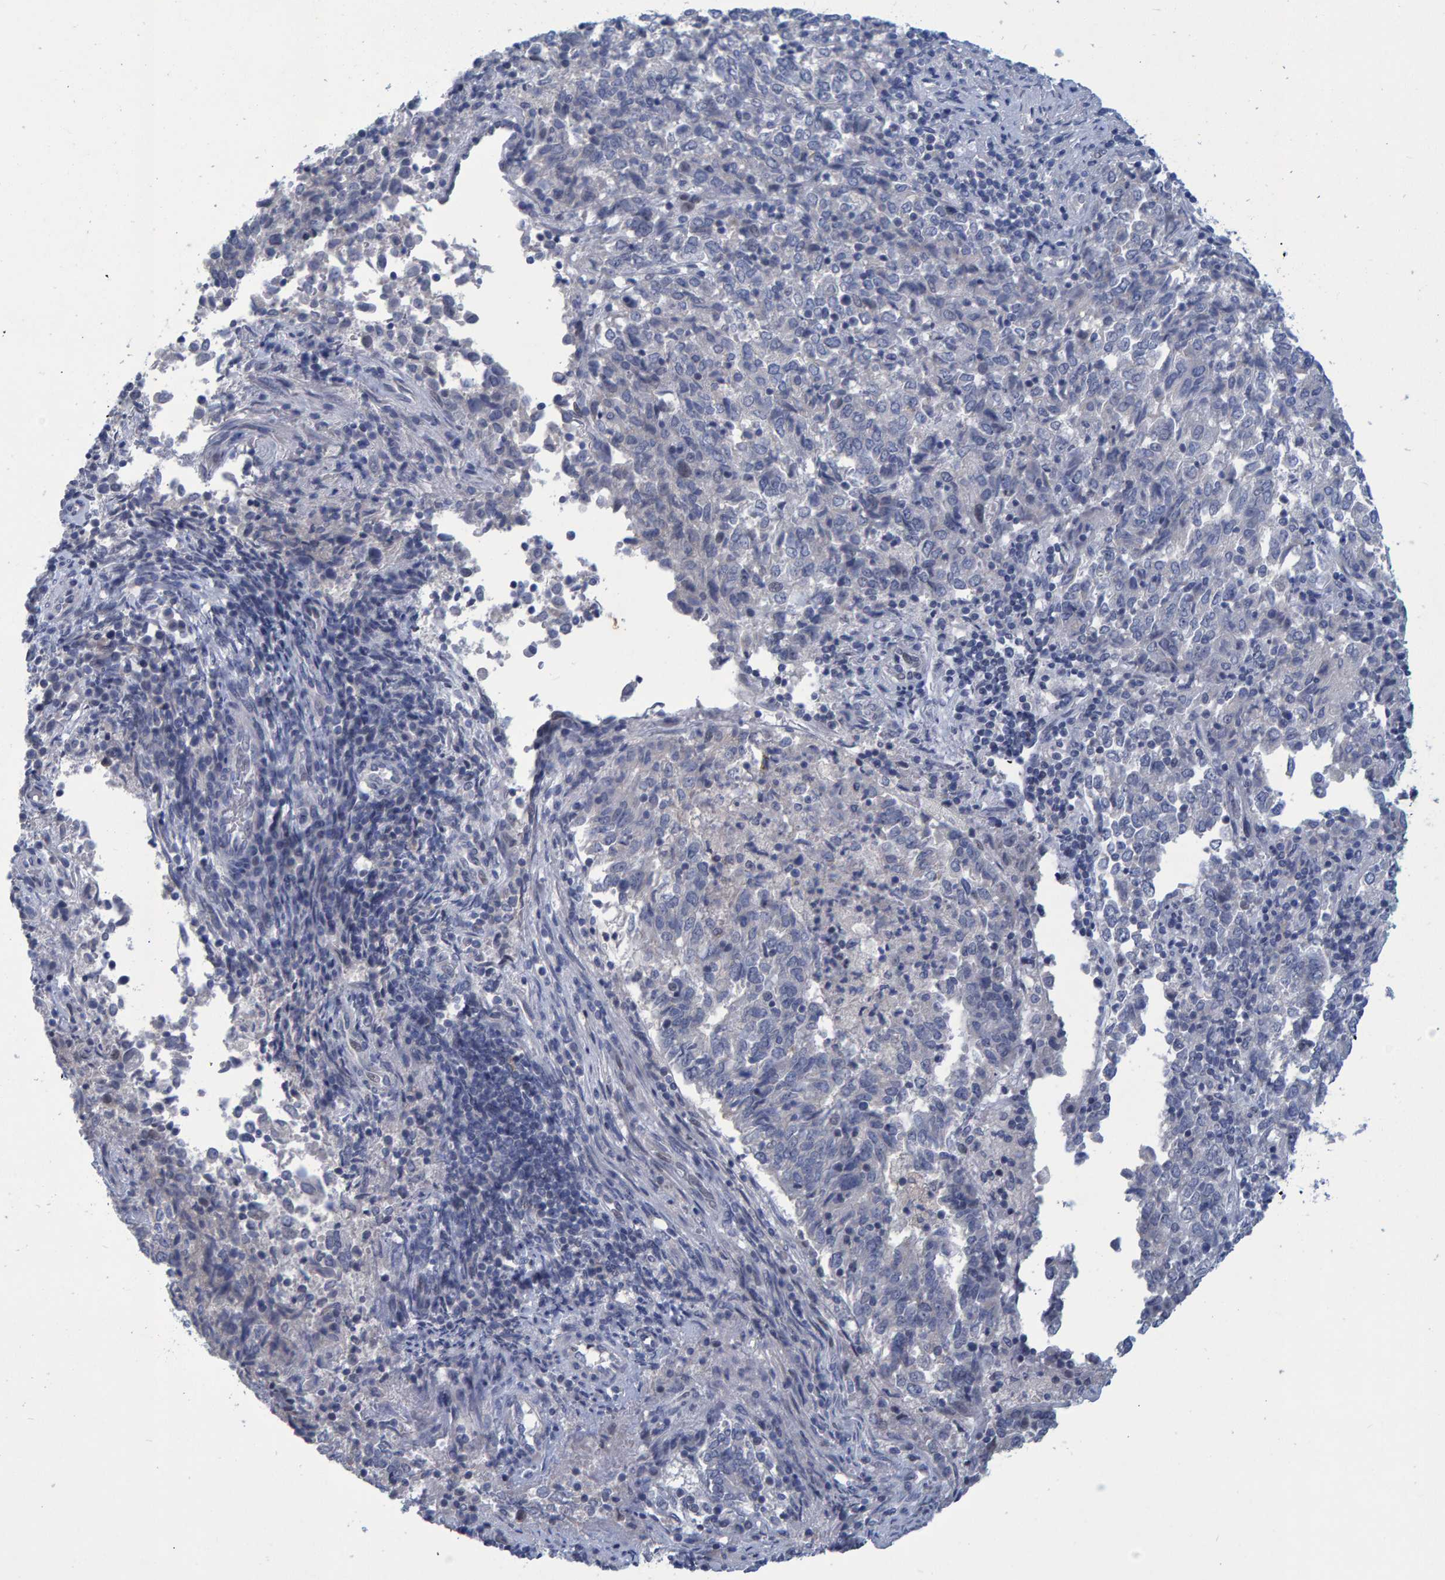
{"staining": {"intensity": "negative", "quantity": "none", "location": "none"}, "tissue": "endometrial cancer", "cell_type": "Tumor cells", "image_type": "cancer", "snomed": [{"axis": "morphology", "description": "Adenocarcinoma, NOS"}, {"axis": "topography", "description": "Endometrium"}], "caption": "High power microscopy histopathology image of an immunohistochemistry (IHC) histopathology image of endometrial cancer, revealing no significant staining in tumor cells.", "gene": "PROCA1", "patient": {"sex": "female", "age": 80}}